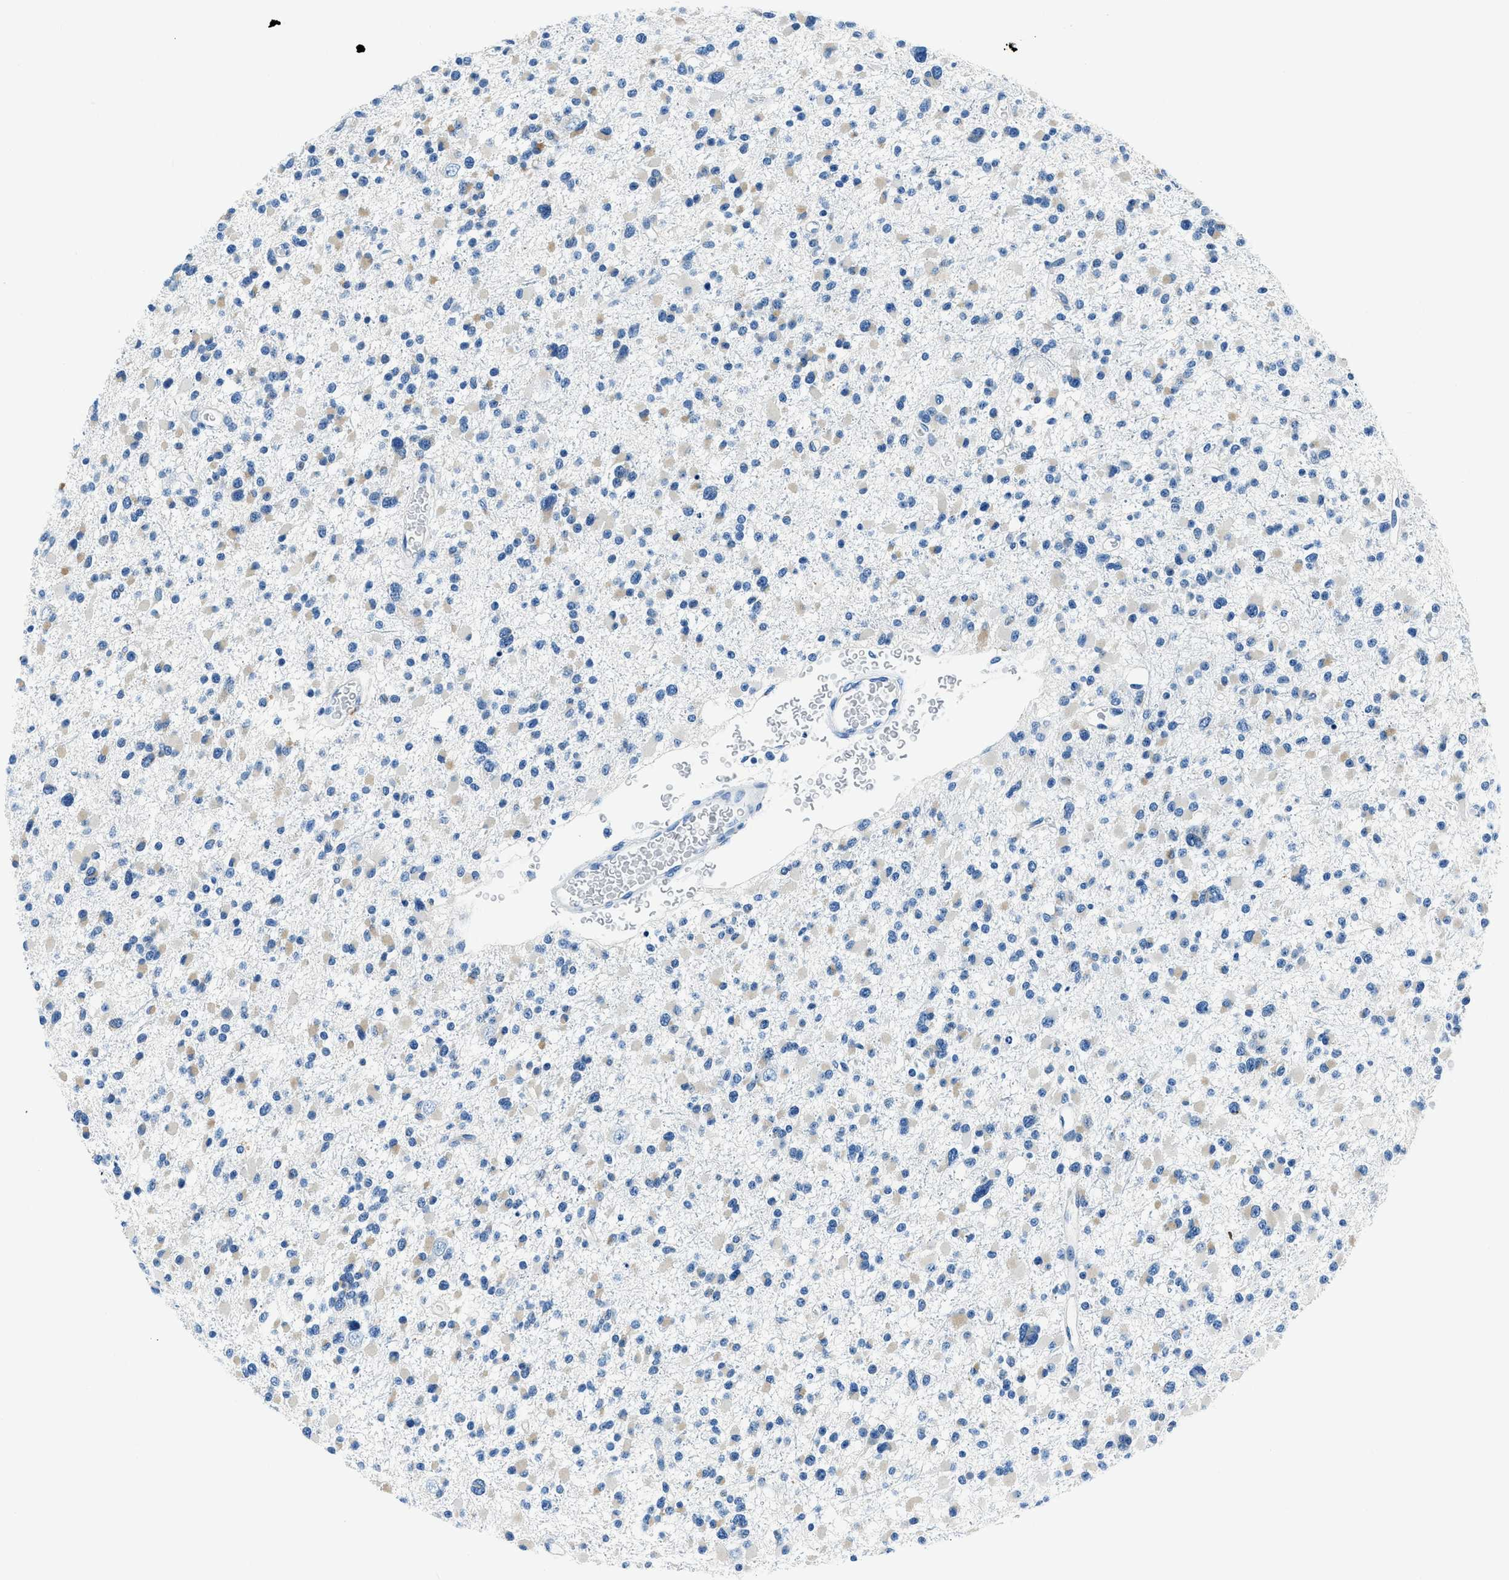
{"staining": {"intensity": "weak", "quantity": "25%-75%", "location": "cytoplasmic/membranous"}, "tissue": "glioma", "cell_type": "Tumor cells", "image_type": "cancer", "snomed": [{"axis": "morphology", "description": "Glioma, malignant, Low grade"}, {"axis": "topography", "description": "Brain"}], "caption": "Tumor cells display low levels of weak cytoplasmic/membranous staining in about 25%-75% of cells in human malignant glioma (low-grade).", "gene": "UBAC2", "patient": {"sex": "female", "age": 22}}